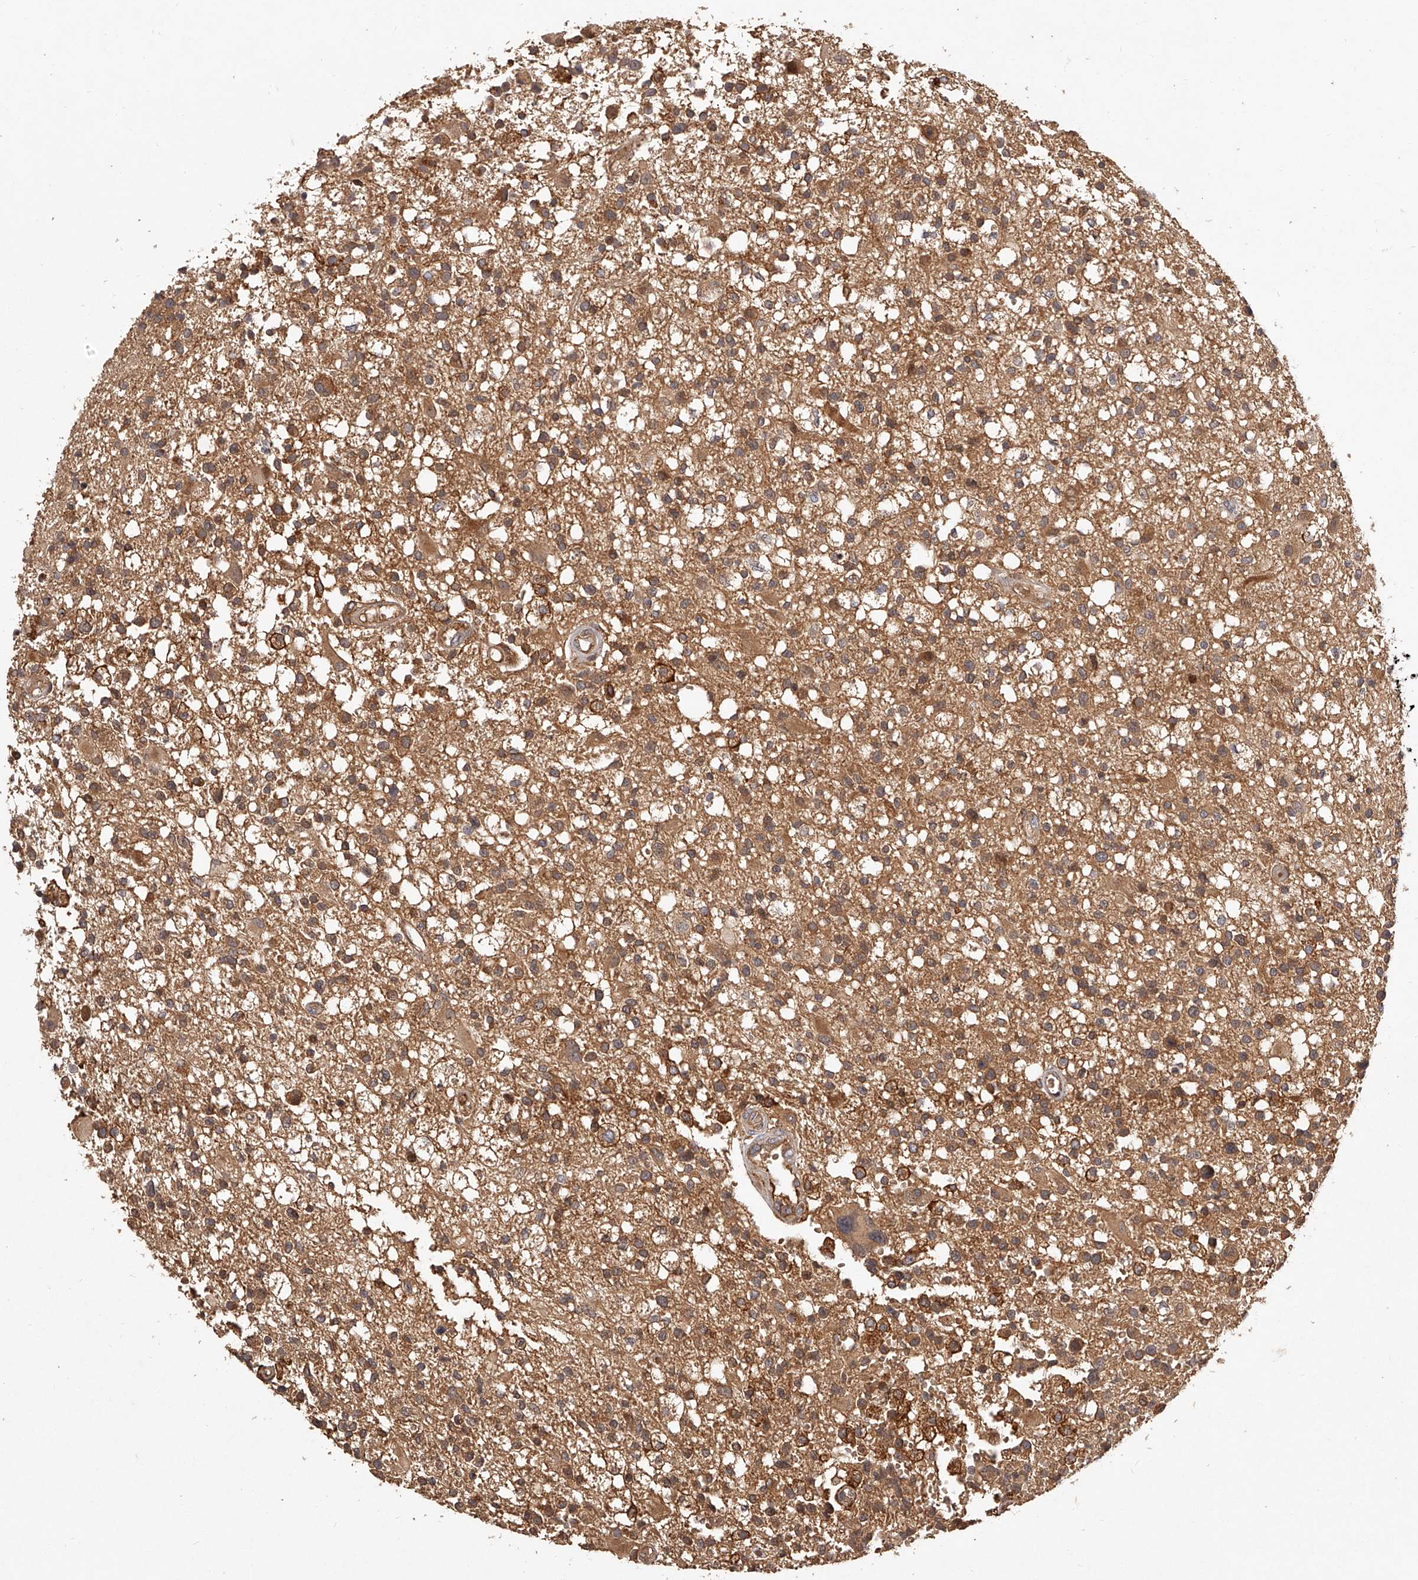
{"staining": {"intensity": "moderate", "quantity": ">75%", "location": "cytoplasmic/membranous"}, "tissue": "glioma", "cell_type": "Tumor cells", "image_type": "cancer", "snomed": [{"axis": "morphology", "description": "Glioma, malignant, High grade"}, {"axis": "morphology", "description": "Glioblastoma, NOS"}, {"axis": "topography", "description": "Brain"}], "caption": "Human glioblastoma stained with a protein marker displays moderate staining in tumor cells.", "gene": "CRYZL1", "patient": {"sex": "male", "age": 60}}